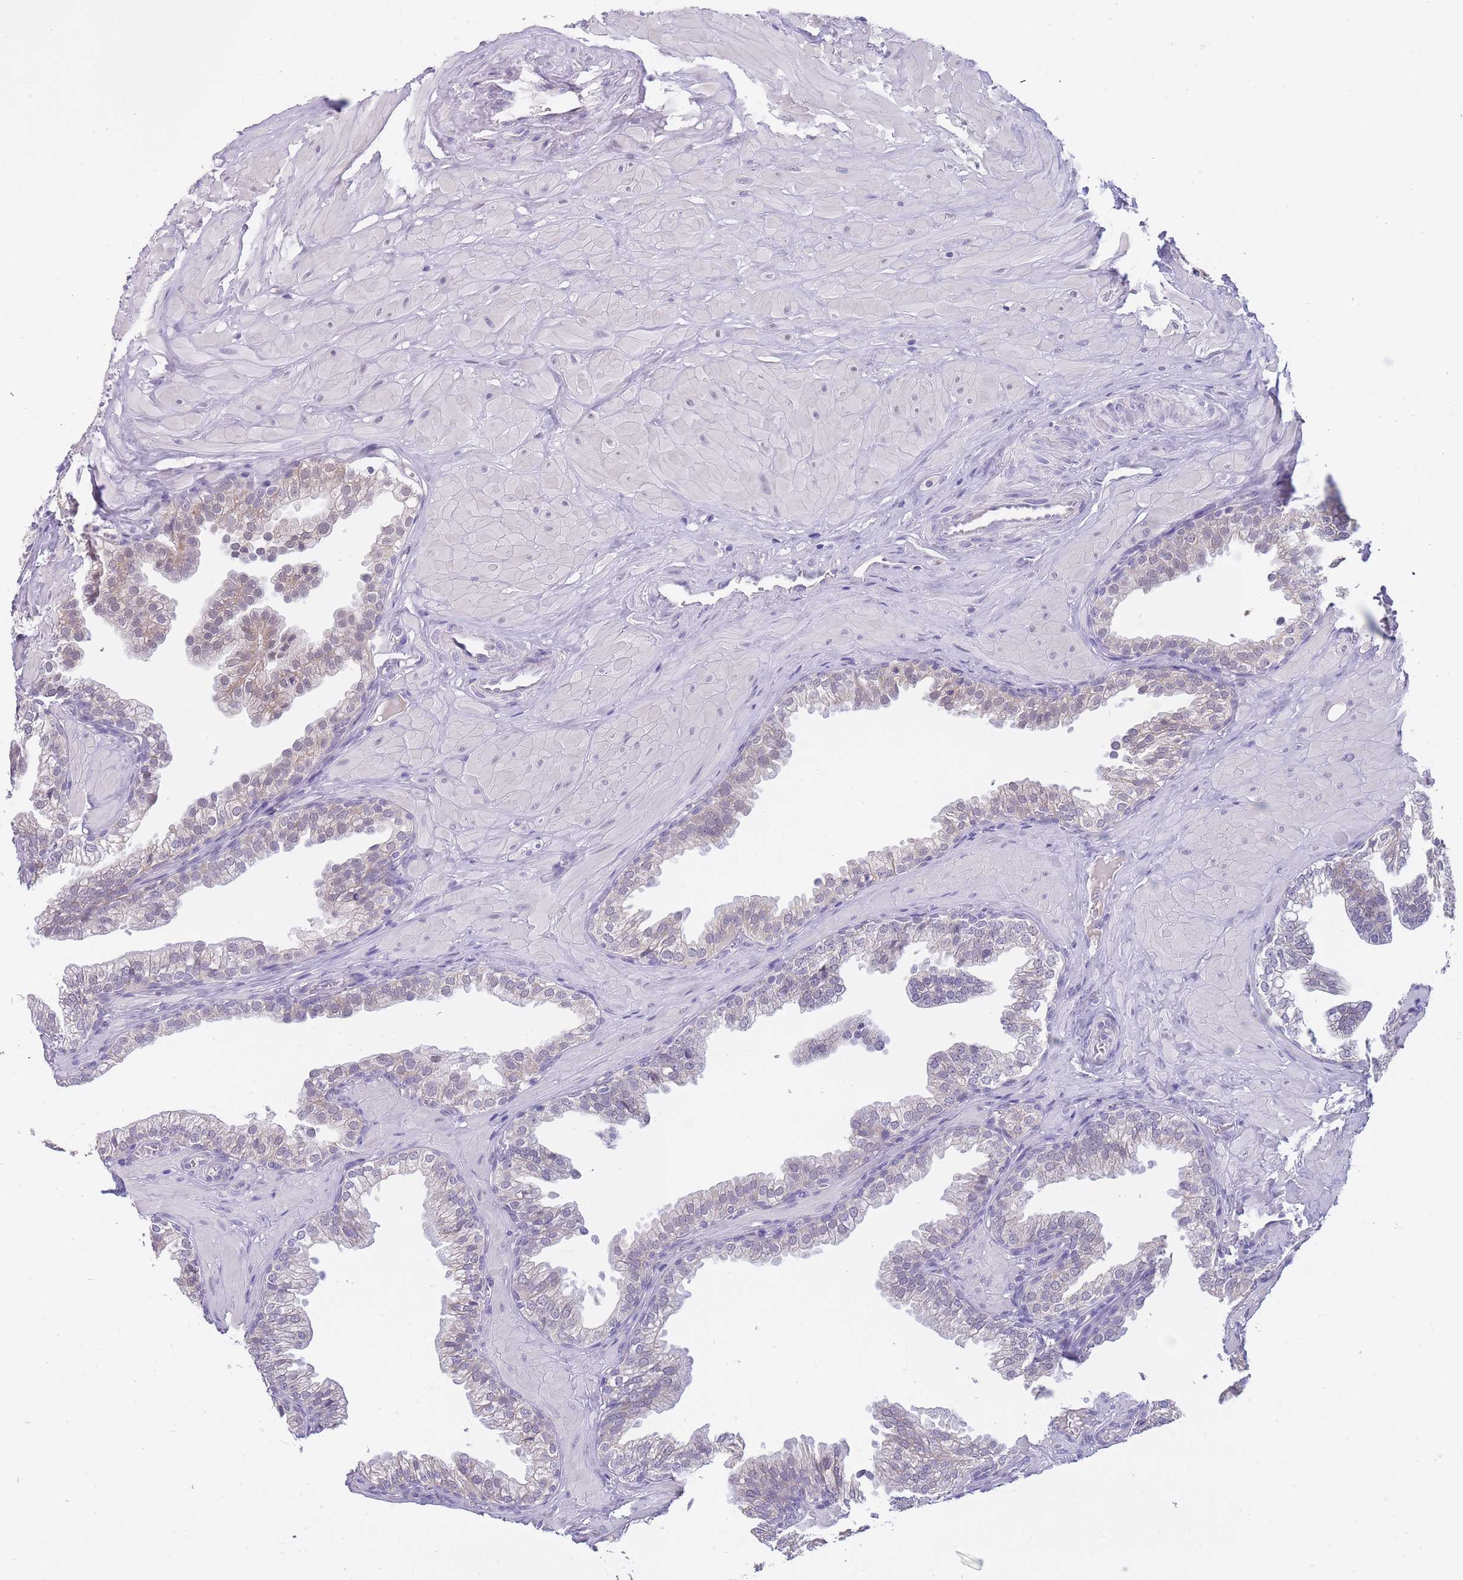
{"staining": {"intensity": "weak", "quantity": "25%-75%", "location": "nuclear"}, "tissue": "prostate", "cell_type": "Glandular cells", "image_type": "normal", "snomed": [{"axis": "morphology", "description": "Normal tissue, NOS"}, {"axis": "topography", "description": "Prostate"}, {"axis": "topography", "description": "Peripheral nerve tissue"}], "caption": "Immunohistochemistry of benign human prostate exhibits low levels of weak nuclear staining in about 25%-75% of glandular cells.", "gene": "GOLGA6L1", "patient": {"sex": "male", "age": 55}}